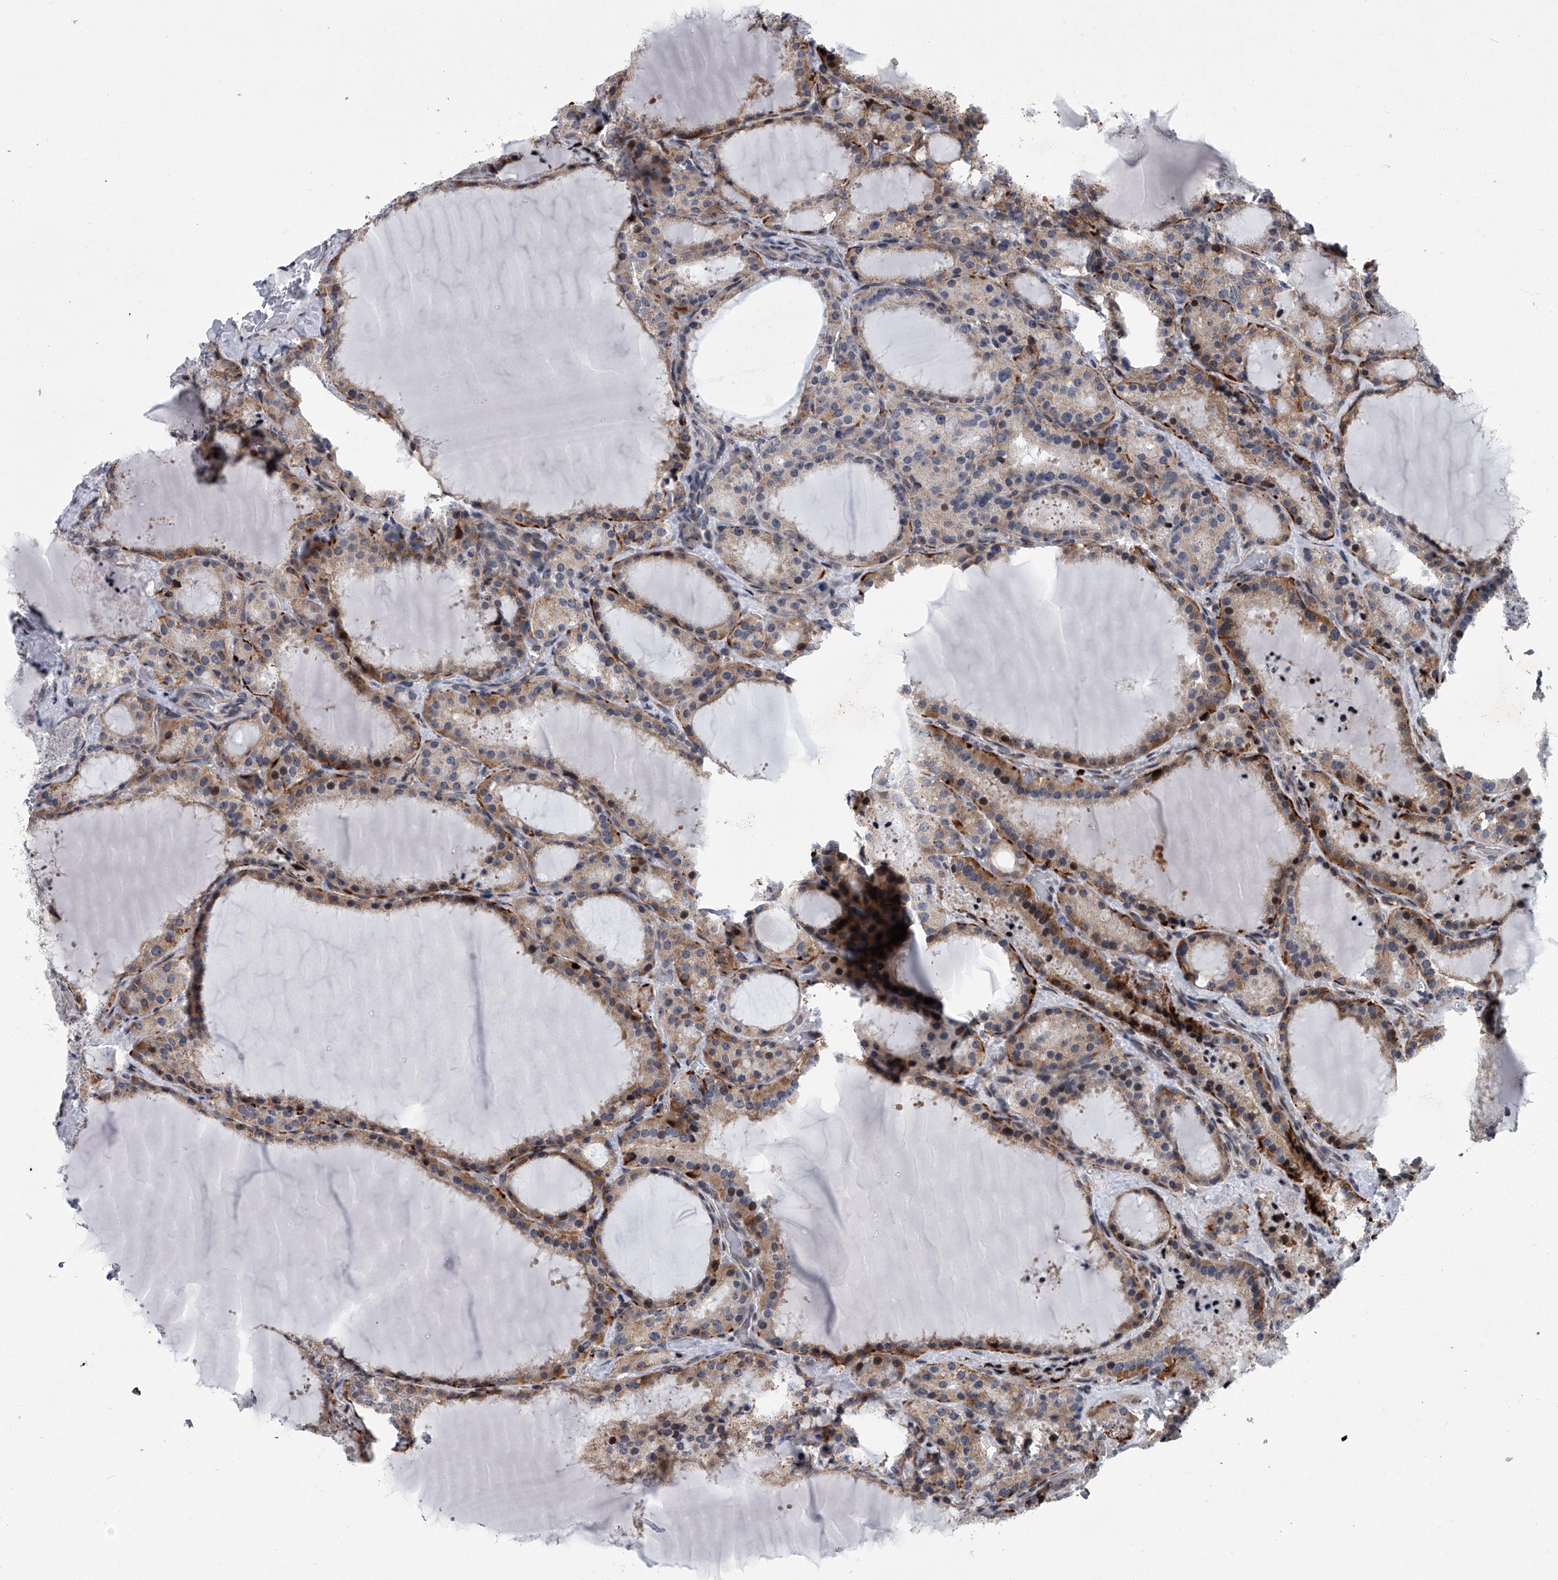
{"staining": {"intensity": "moderate", "quantity": ">75%", "location": "cytoplasmic/membranous"}, "tissue": "thyroid cancer", "cell_type": "Tumor cells", "image_type": "cancer", "snomed": [{"axis": "morphology", "description": "Papillary adenocarcinoma, NOS"}, {"axis": "topography", "description": "Thyroid gland"}], "caption": "Tumor cells exhibit medium levels of moderate cytoplasmic/membranous expression in approximately >75% of cells in thyroid cancer (papillary adenocarcinoma). The staining was performed using DAB, with brown indicating positive protein expression. Nuclei are stained blue with hematoxylin.", "gene": "PPP2R5D", "patient": {"sex": "male", "age": 77}}